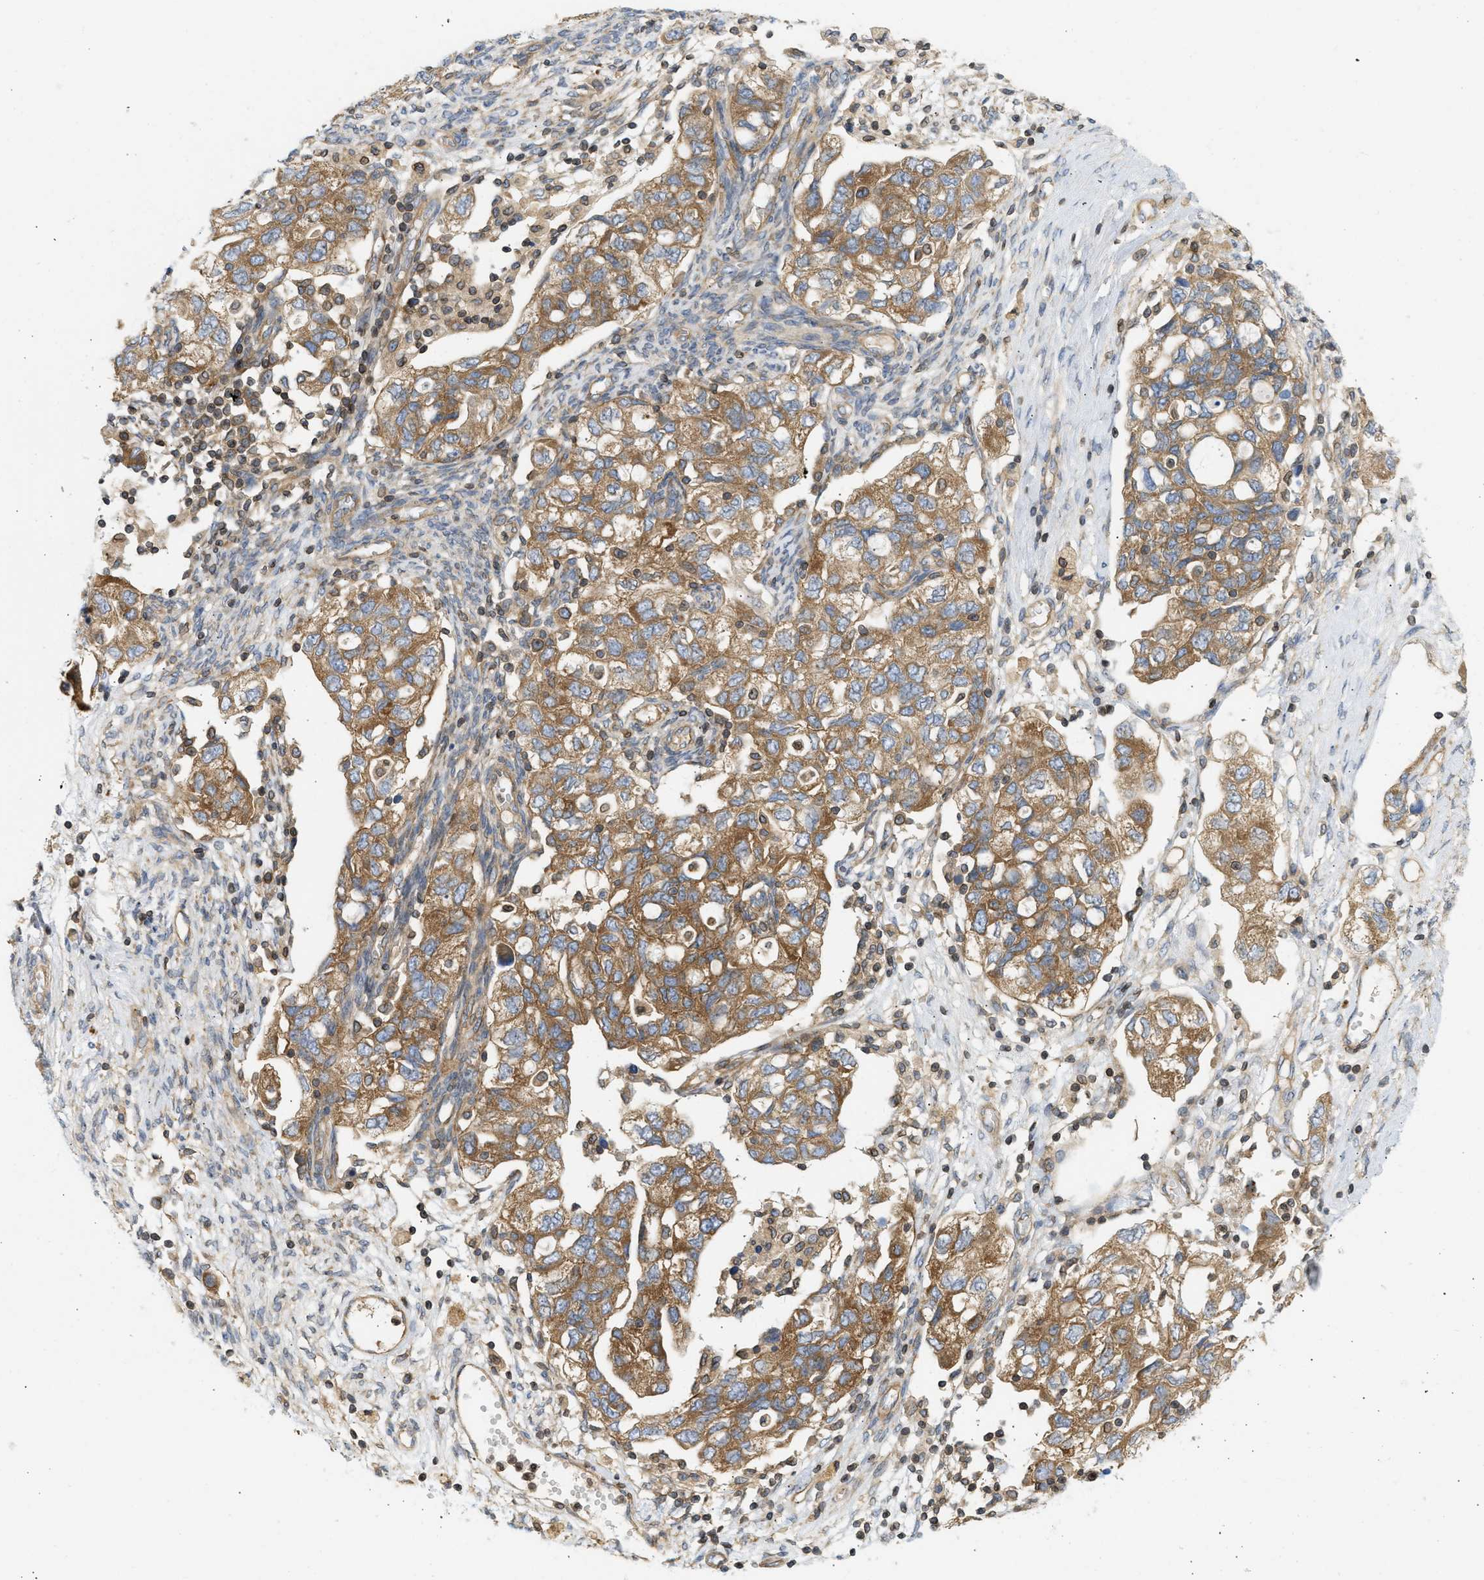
{"staining": {"intensity": "moderate", "quantity": ">75%", "location": "cytoplasmic/membranous"}, "tissue": "ovarian cancer", "cell_type": "Tumor cells", "image_type": "cancer", "snomed": [{"axis": "morphology", "description": "Carcinoma, NOS"}, {"axis": "morphology", "description": "Cystadenocarcinoma, serous, NOS"}, {"axis": "topography", "description": "Ovary"}], "caption": "Immunohistochemistry (IHC) (DAB (3,3'-diaminobenzidine)) staining of ovarian cancer displays moderate cytoplasmic/membranous protein staining in approximately >75% of tumor cells.", "gene": "STRN", "patient": {"sex": "female", "age": 69}}